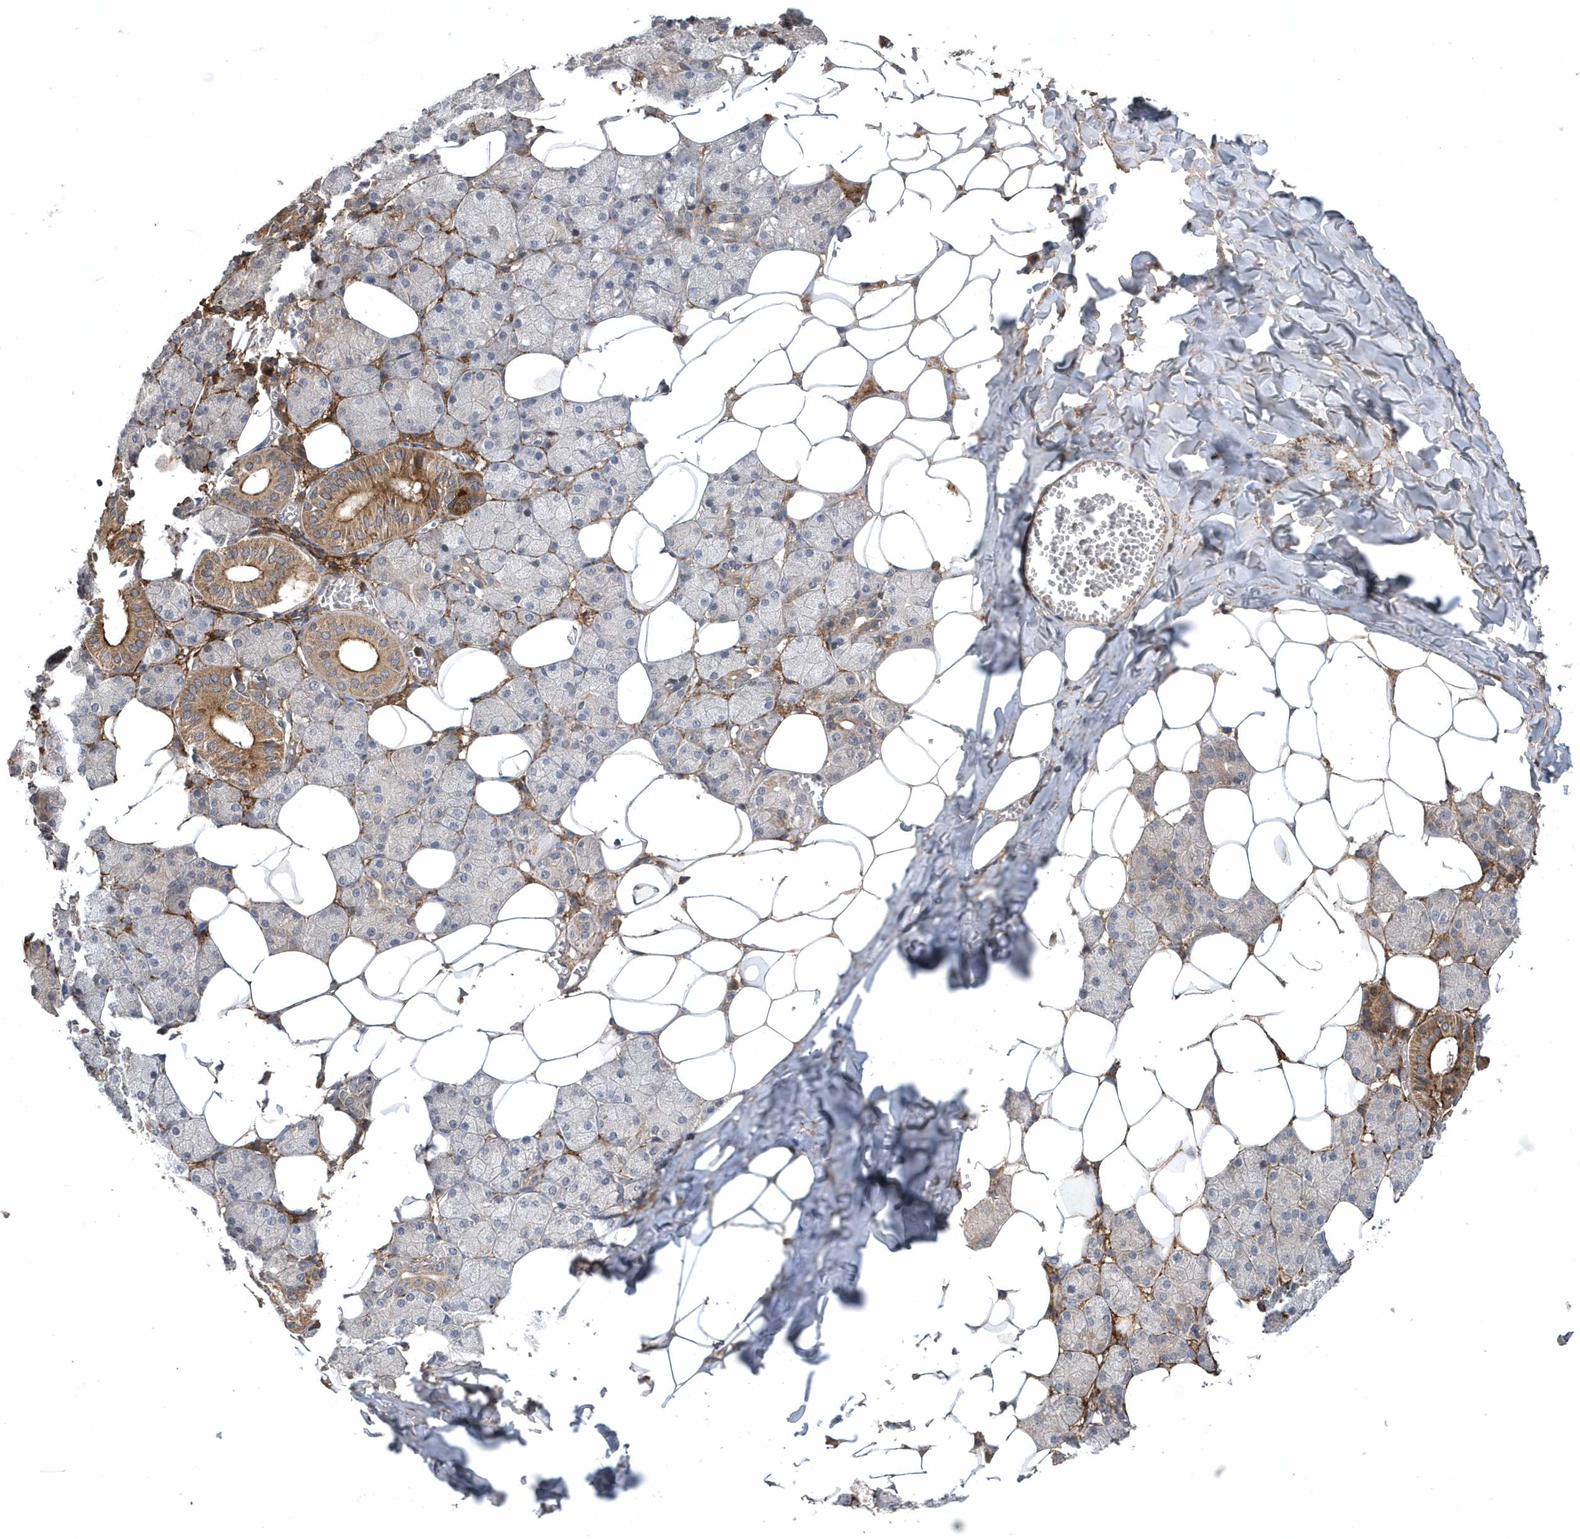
{"staining": {"intensity": "moderate", "quantity": "25%-75%", "location": "cytoplasmic/membranous"}, "tissue": "salivary gland", "cell_type": "Glandular cells", "image_type": "normal", "snomed": [{"axis": "morphology", "description": "Normal tissue, NOS"}, {"axis": "topography", "description": "Salivary gland"}], "caption": "A brown stain shows moderate cytoplasmic/membranous staining of a protein in glandular cells of benign salivary gland.", "gene": "HMGCS1", "patient": {"sex": "female", "age": 33}}